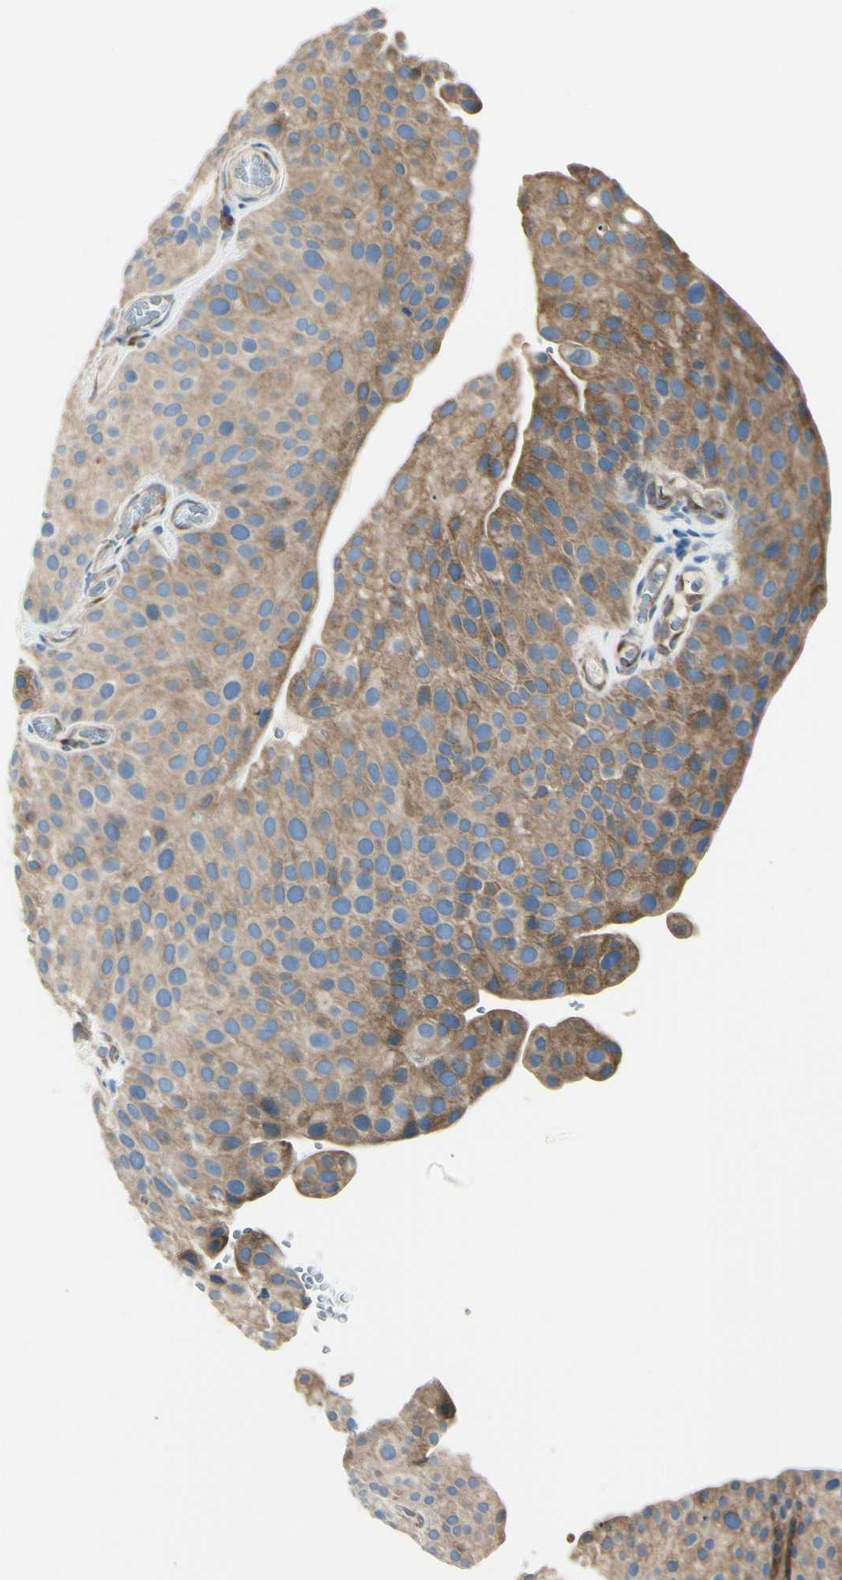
{"staining": {"intensity": "moderate", "quantity": ">75%", "location": "cytoplasmic/membranous"}, "tissue": "urothelial cancer", "cell_type": "Tumor cells", "image_type": "cancer", "snomed": [{"axis": "morphology", "description": "Urothelial carcinoma, Low grade"}, {"axis": "topography", "description": "Smooth muscle"}, {"axis": "topography", "description": "Urinary bladder"}], "caption": "Low-grade urothelial carcinoma stained with a brown dye shows moderate cytoplasmic/membranous positive positivity in approximately >75% of tumor cells.", "gene": "SELENOS", "patient": {"sex": "male", "age": 60}}